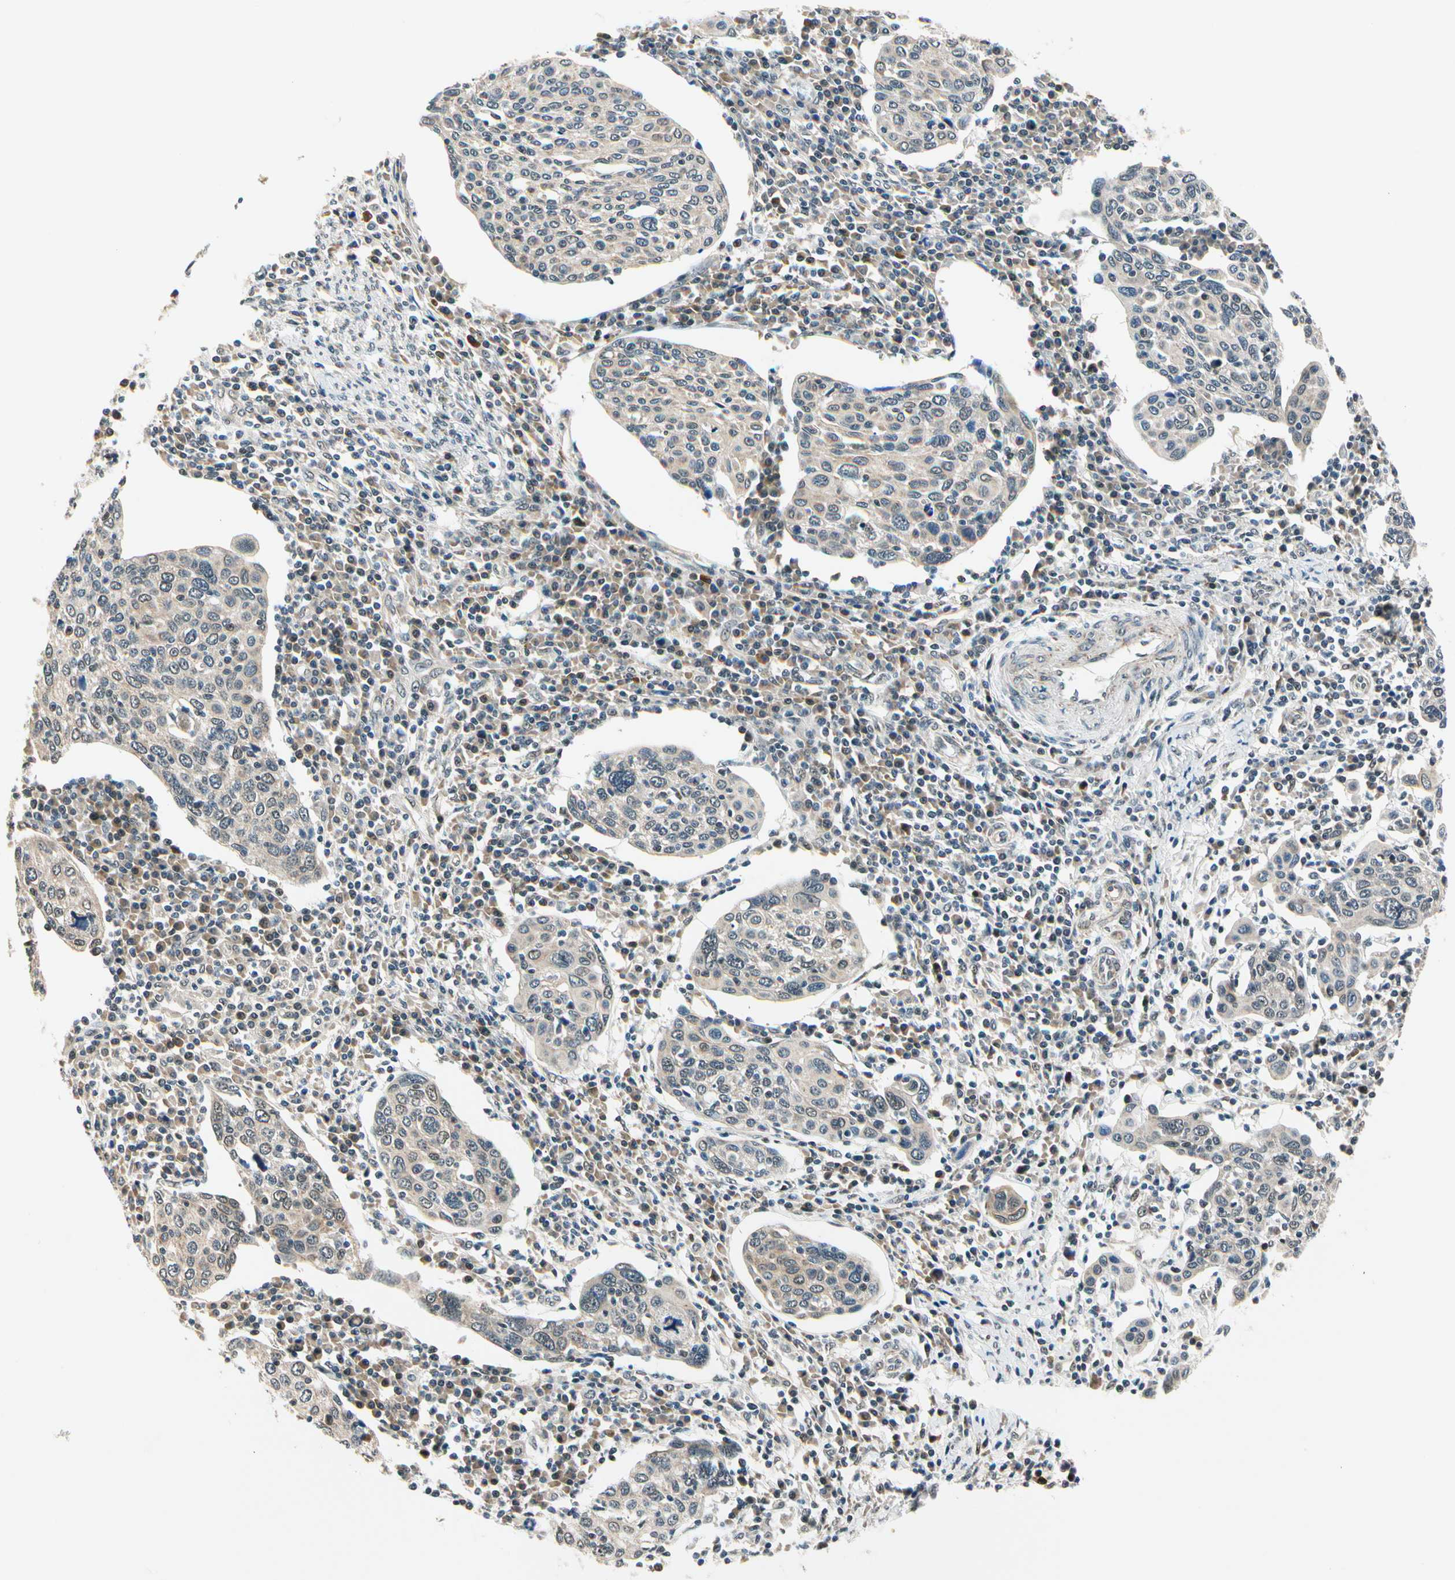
{"staining": {"intensity": "weak", "quantity": "<25%", "location": "cytoplasmic/membranous"}, "tissue": "cervical cancer", "cell_type": "Tumor cells", "image_type": "cancer", "snomed": [{"axis": "morphology", "description": "Squamous cell carcinoma, NOS"}, {"axis": "topography", "description": "Cervix"}], "caption": "Image shows no protein staining in tumor cells of cervical squamous cell carcinoma tissue. The staining was performed using DAB (3,3'-diaminobenzidine) to visualize the protein expression in brown, while the nuclei were stained in blue with hematoxylin (Magnification: 20x).", "gene": "PDK2", "patient": {"sex": "female", "age": 40}}